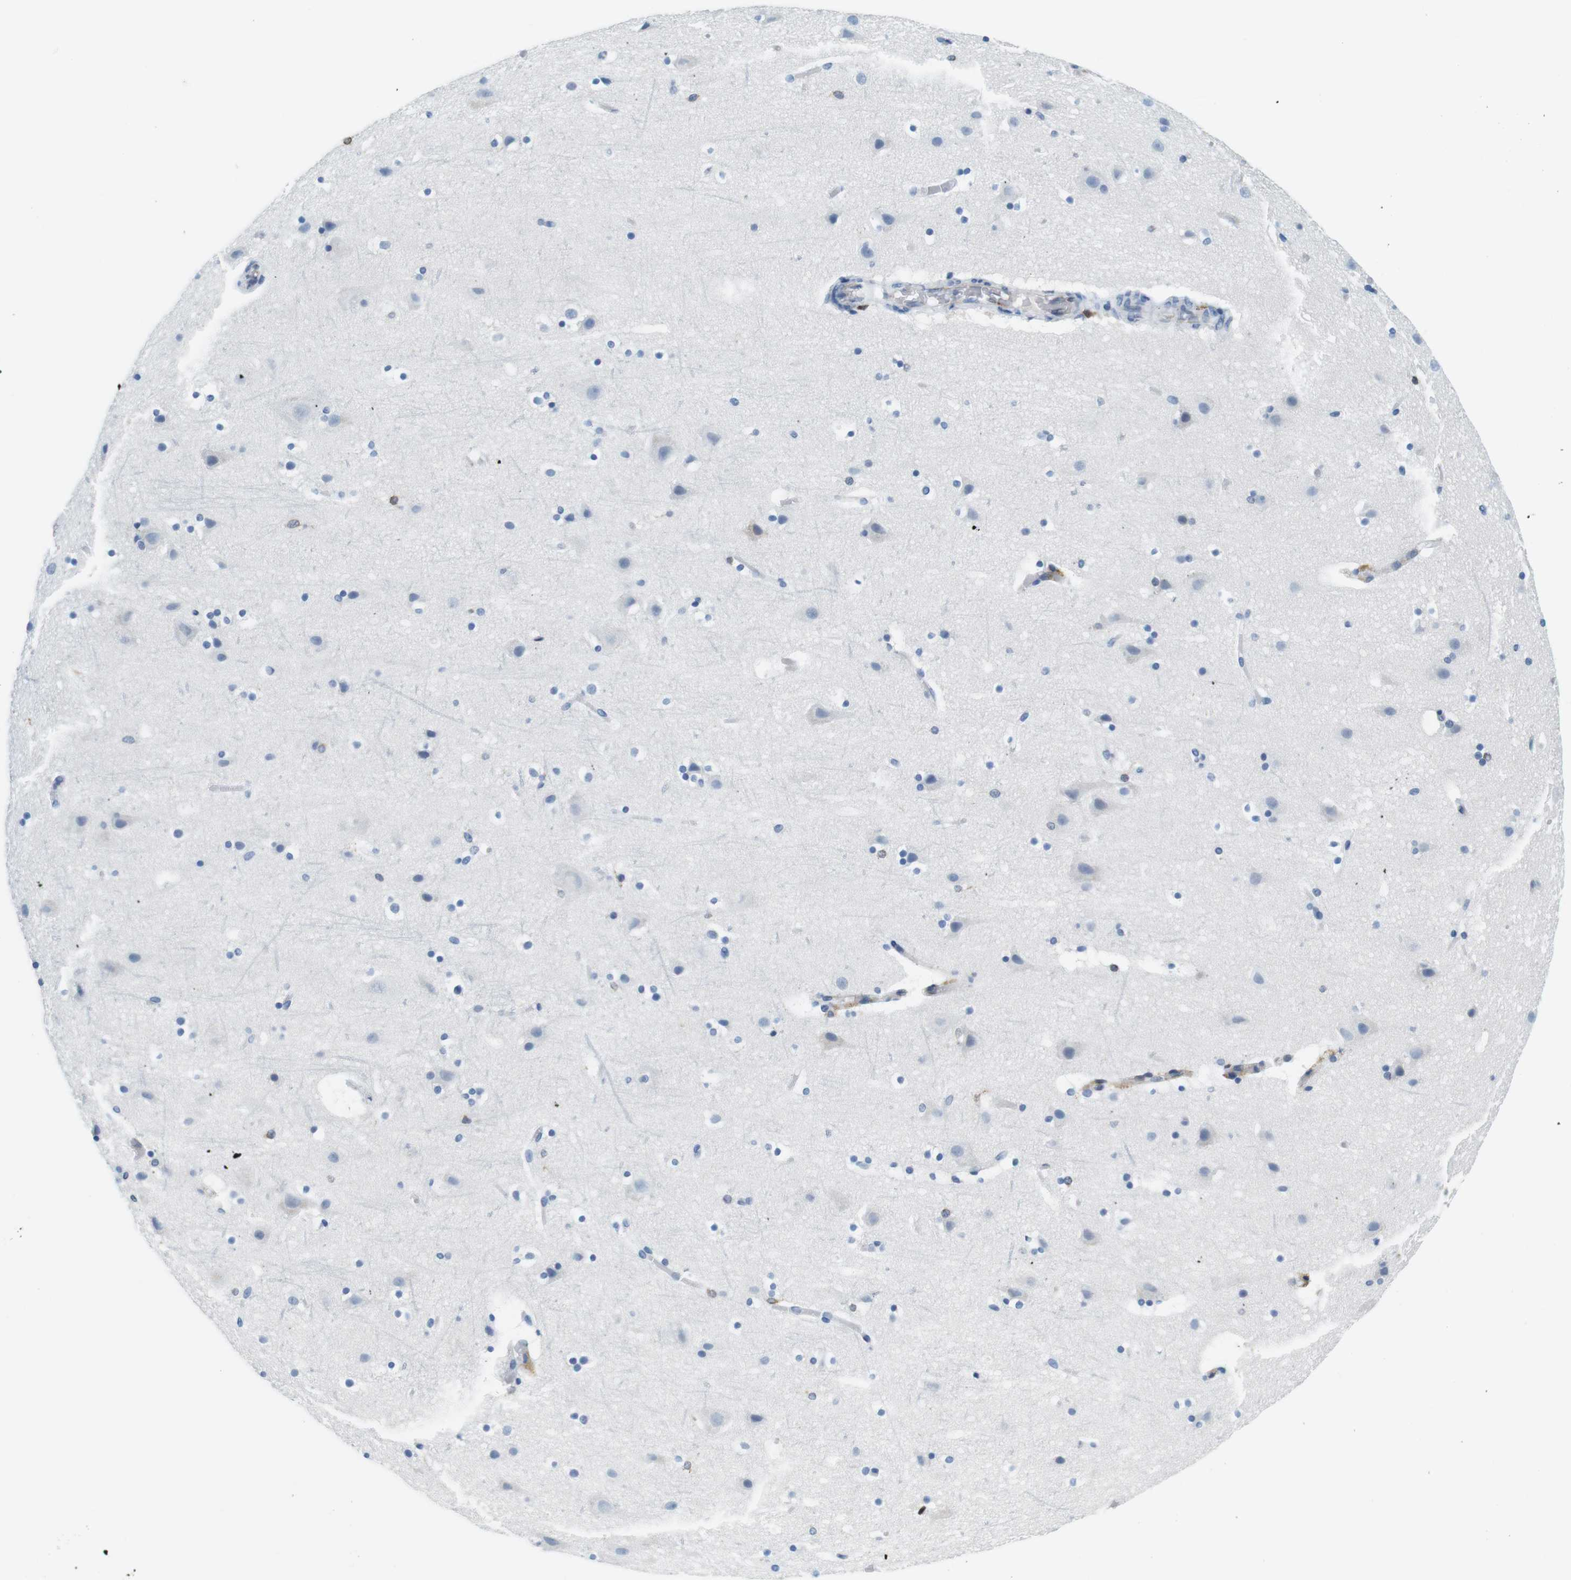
{"staining": {"intensity": "weak", "quantity": "25%-75%", "location": "cytoplasmic/membranous"}, "tissue": "cerebral cortex", "cell_type": "Endothelial cells", "image_type": "normal", "snomed": [{"axis": "morphology", "description": "Normal tissue, NOS"}, {"axis": "topography", "description": "Cerebral cortex"}], "caption": "Protein staining of benign cerebral cortex shows weak cytoplasmic/membranous expression in about 25%-75% of endothelial cells.", "gene": "CIITA", "patient": {"sex": "male", "age": 45}}